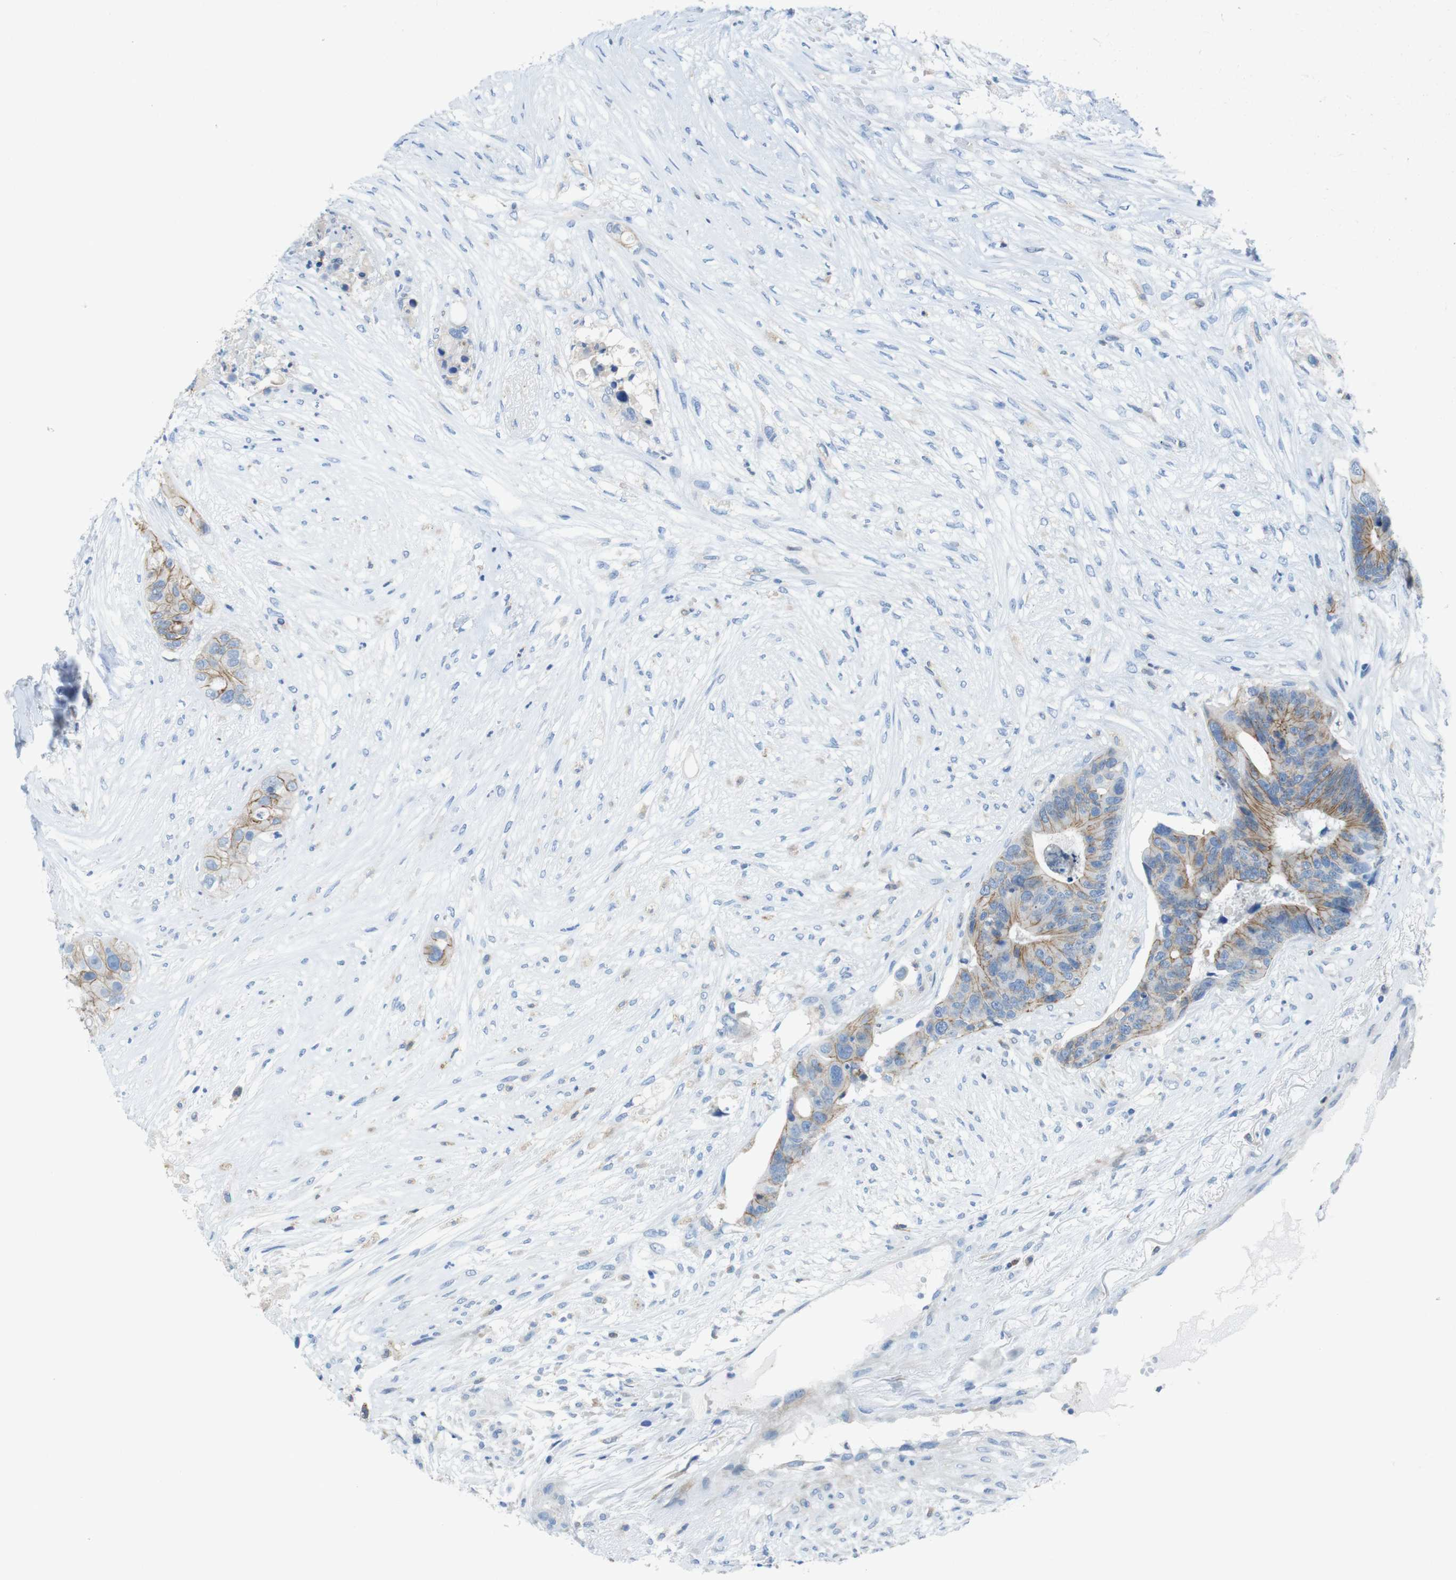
{"staining": {"intensity": "moderate", "quantity": "25%-75%", "location": "cytoplasmic/membranous"}, "tissue": "colorectal cancer", "cell_type": "Tumor cells", "image_type": "cancer", "snomed": [{"axis": "morphology", "description": "Adenocarcinoma, NOS"}, {"axis": "topography", "description": "Colon"}], "caption": "Colorectal adenocarcinoma tissue reveals moderate cytoplasmic/membranous staining in approximately 25%-75% of tumor cells, visualized by immunohistochemistry.", "gene": "CLMN", "patient": {"sex": "female", "age": 57}}